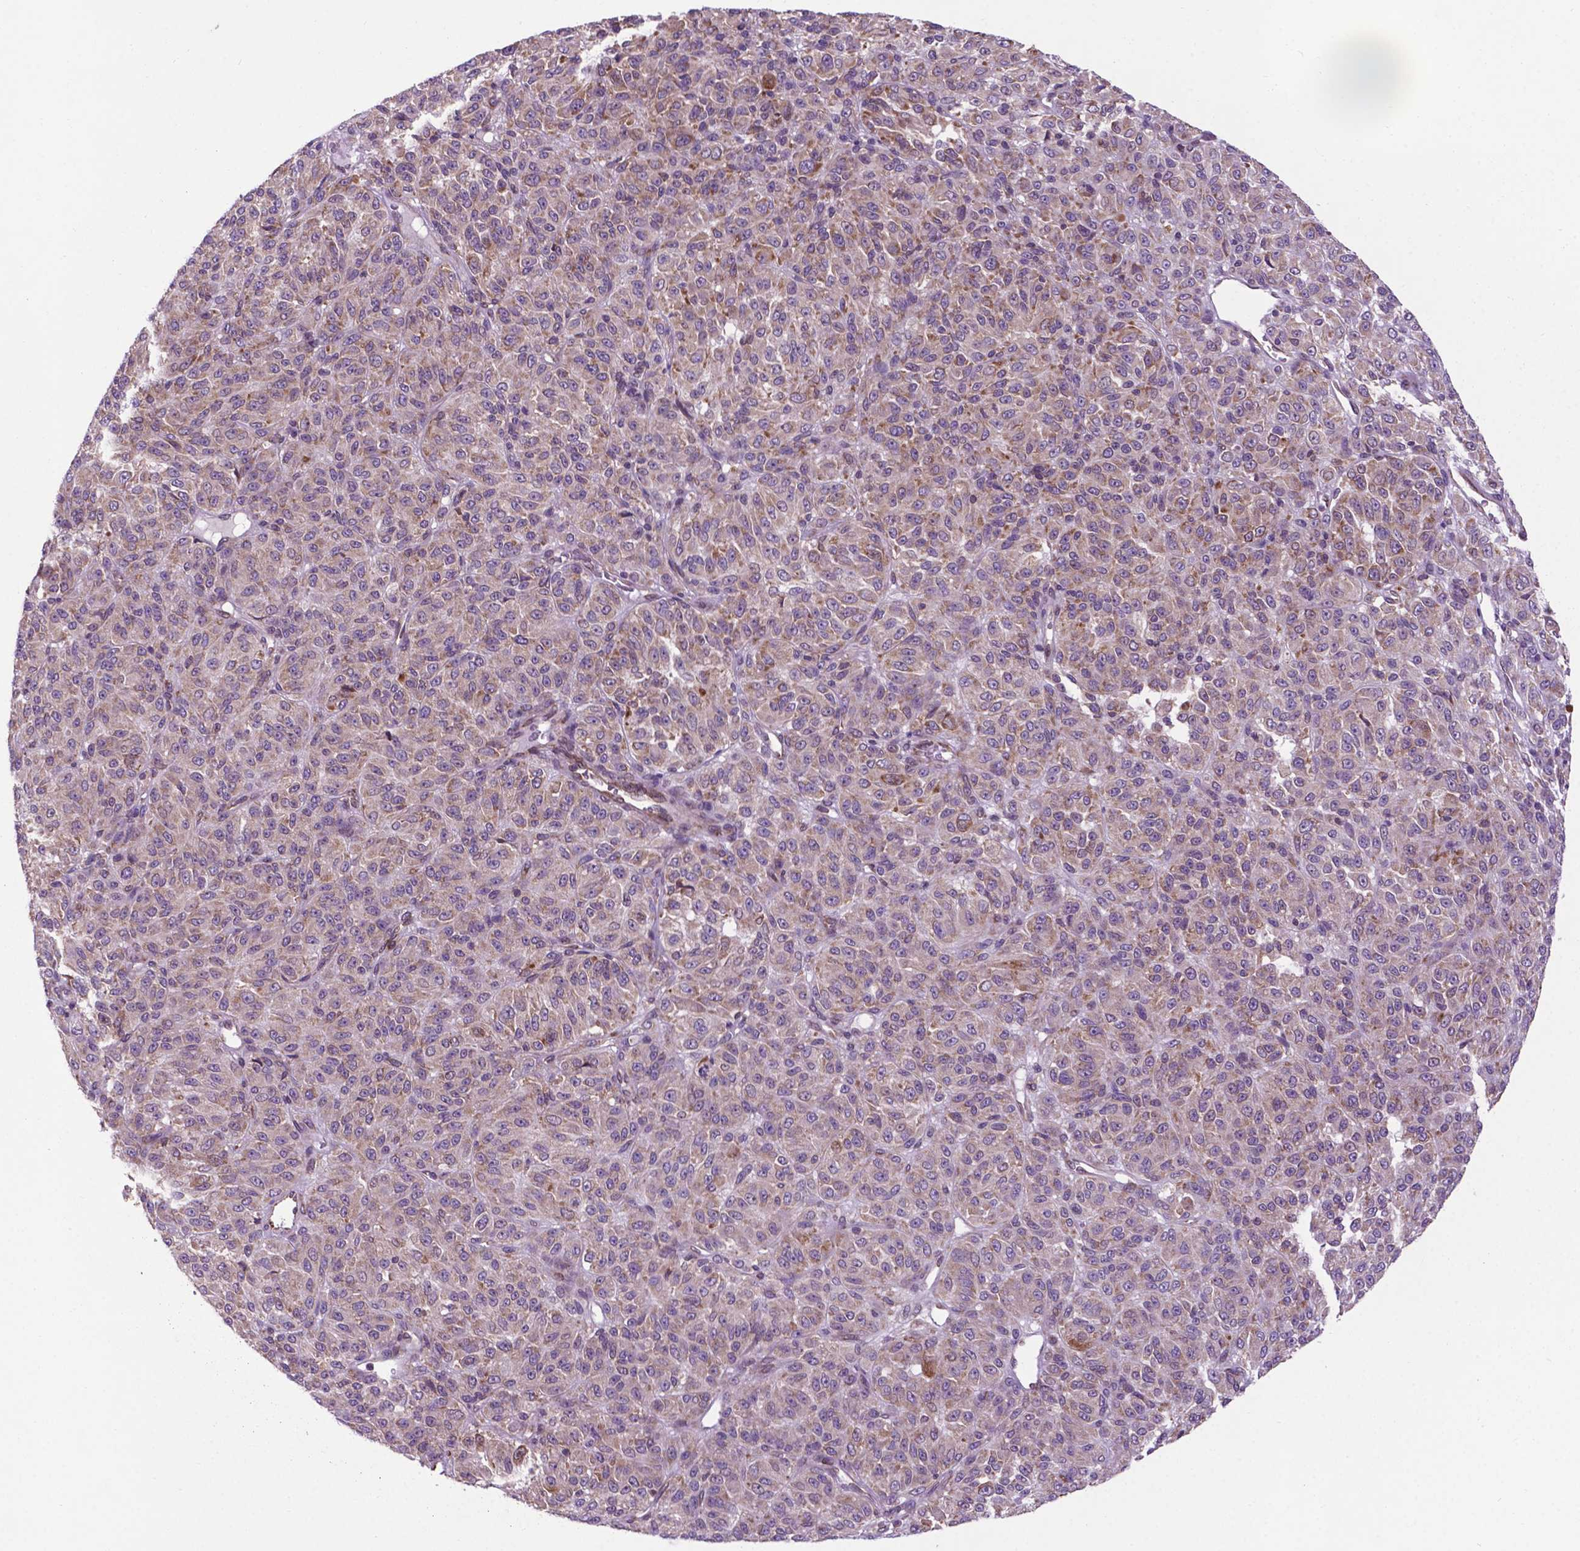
{"staining": {"intensity": "weak", "quantity": ">75%", "location": "cytoplasmic/membranous"}, "tissue": "melanoma", "cell_type": "Tumor cells", "image_type": "cancer", "snomed": [{"axis": "morphology", "description": "Malignant melanoma, Metastatic site"}, {"axis": "topography", "description": "Brain"}], "caption": "A brown stain labels weak cytoplasmic/membranous staining of a protein in melanoma tumor cells.", "gene": "WDR83OS", "patient": {"sex": "female", "age": 56}}